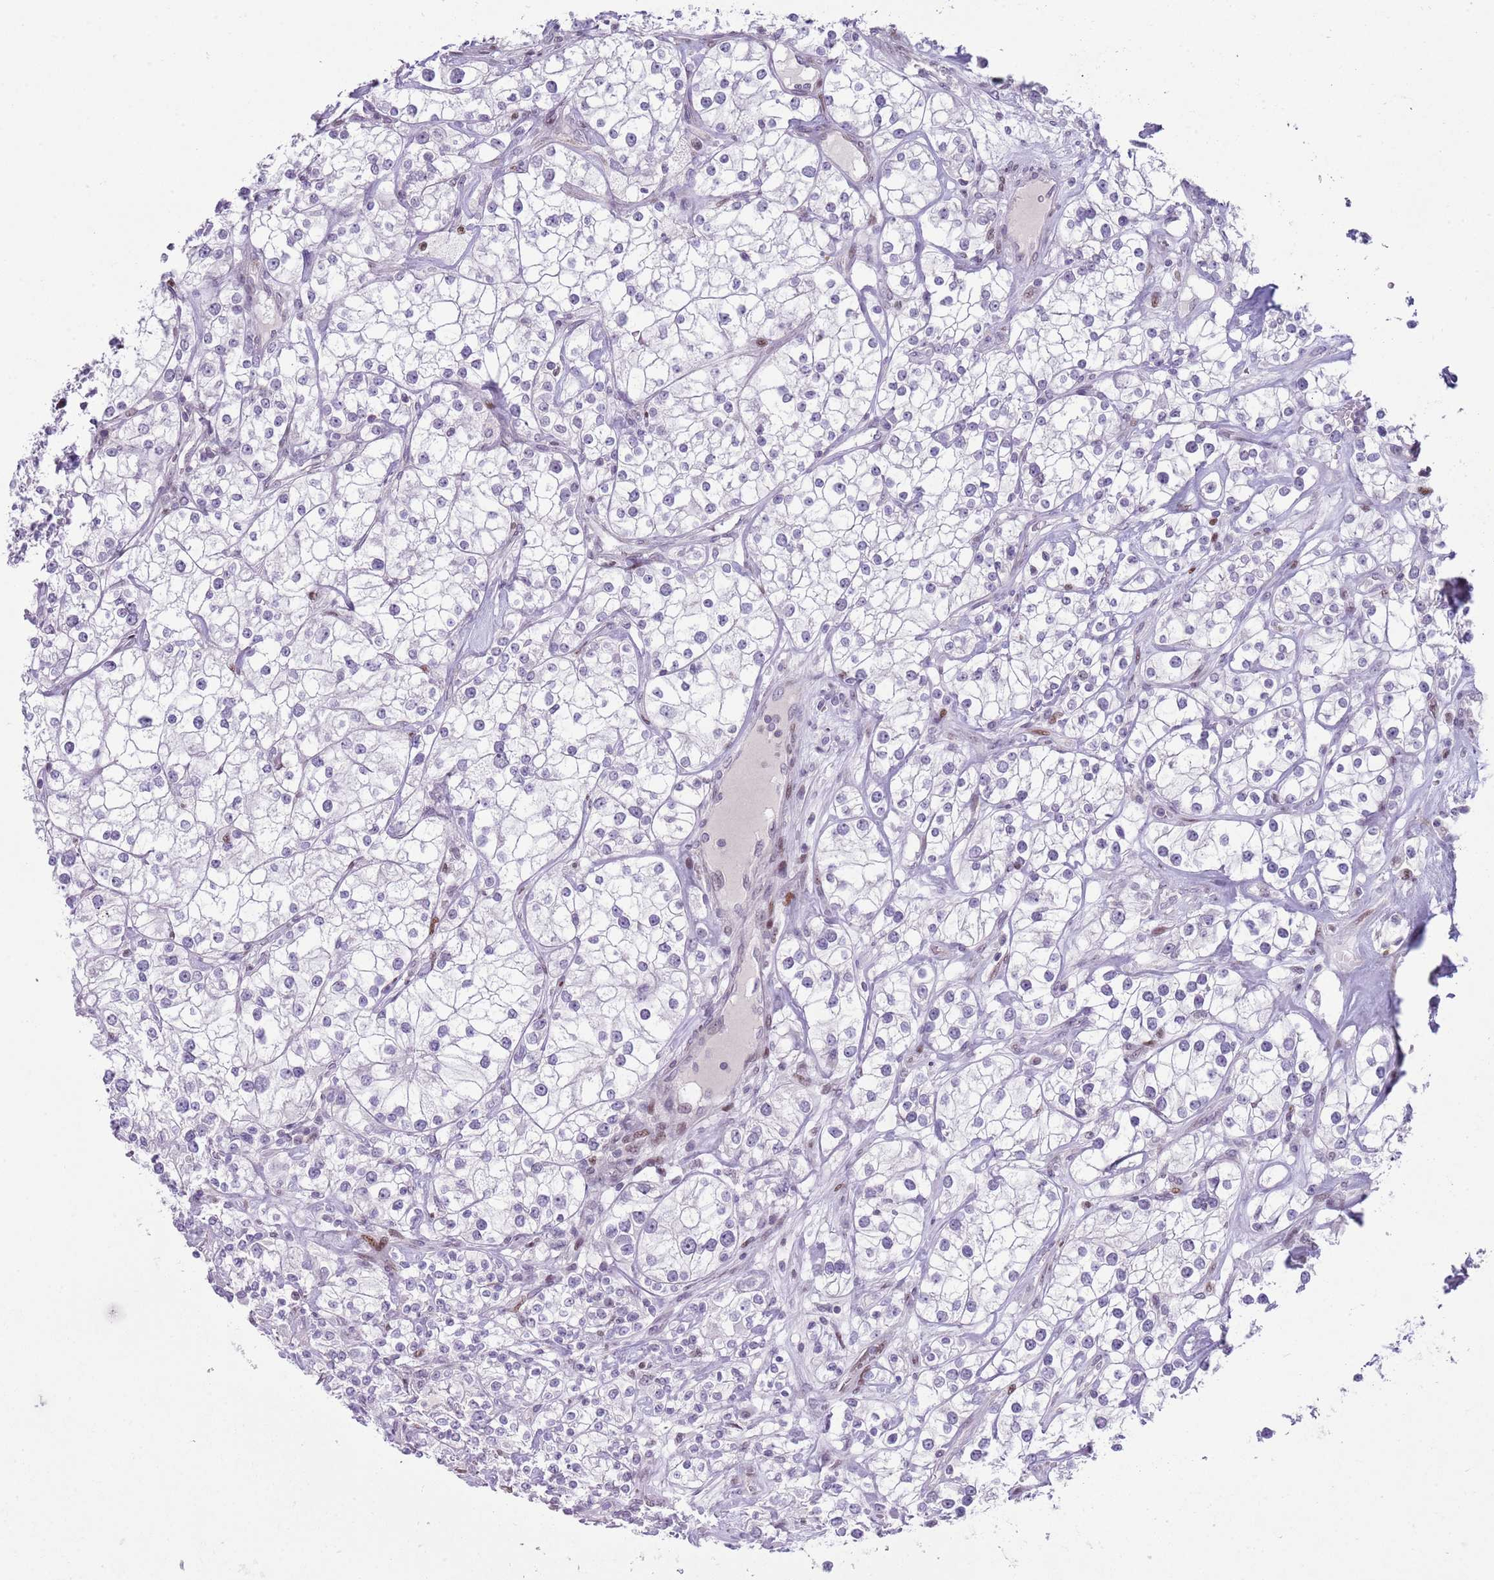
{"staining": {"intensity": "negative", "quantity": "none", "location": "none"}, "tissue": "renal cancer", "cell_type": "Tumor cells", "image_type": "cancer", "snomed": [{"axis": "morphology", "description": "Adenocarcinoma, NOS"}, {"axis": "topography", "description": "Kidney"}], "caption": "A high-resolution photomicrograph shows immunohistochemistry (IHC) staining of renal cancer (adenocarcinoma), which demonstrates no significant expression in tumor cells.", "gene": "MFSD10", "patient": {"sex": "male", "age": 77}}